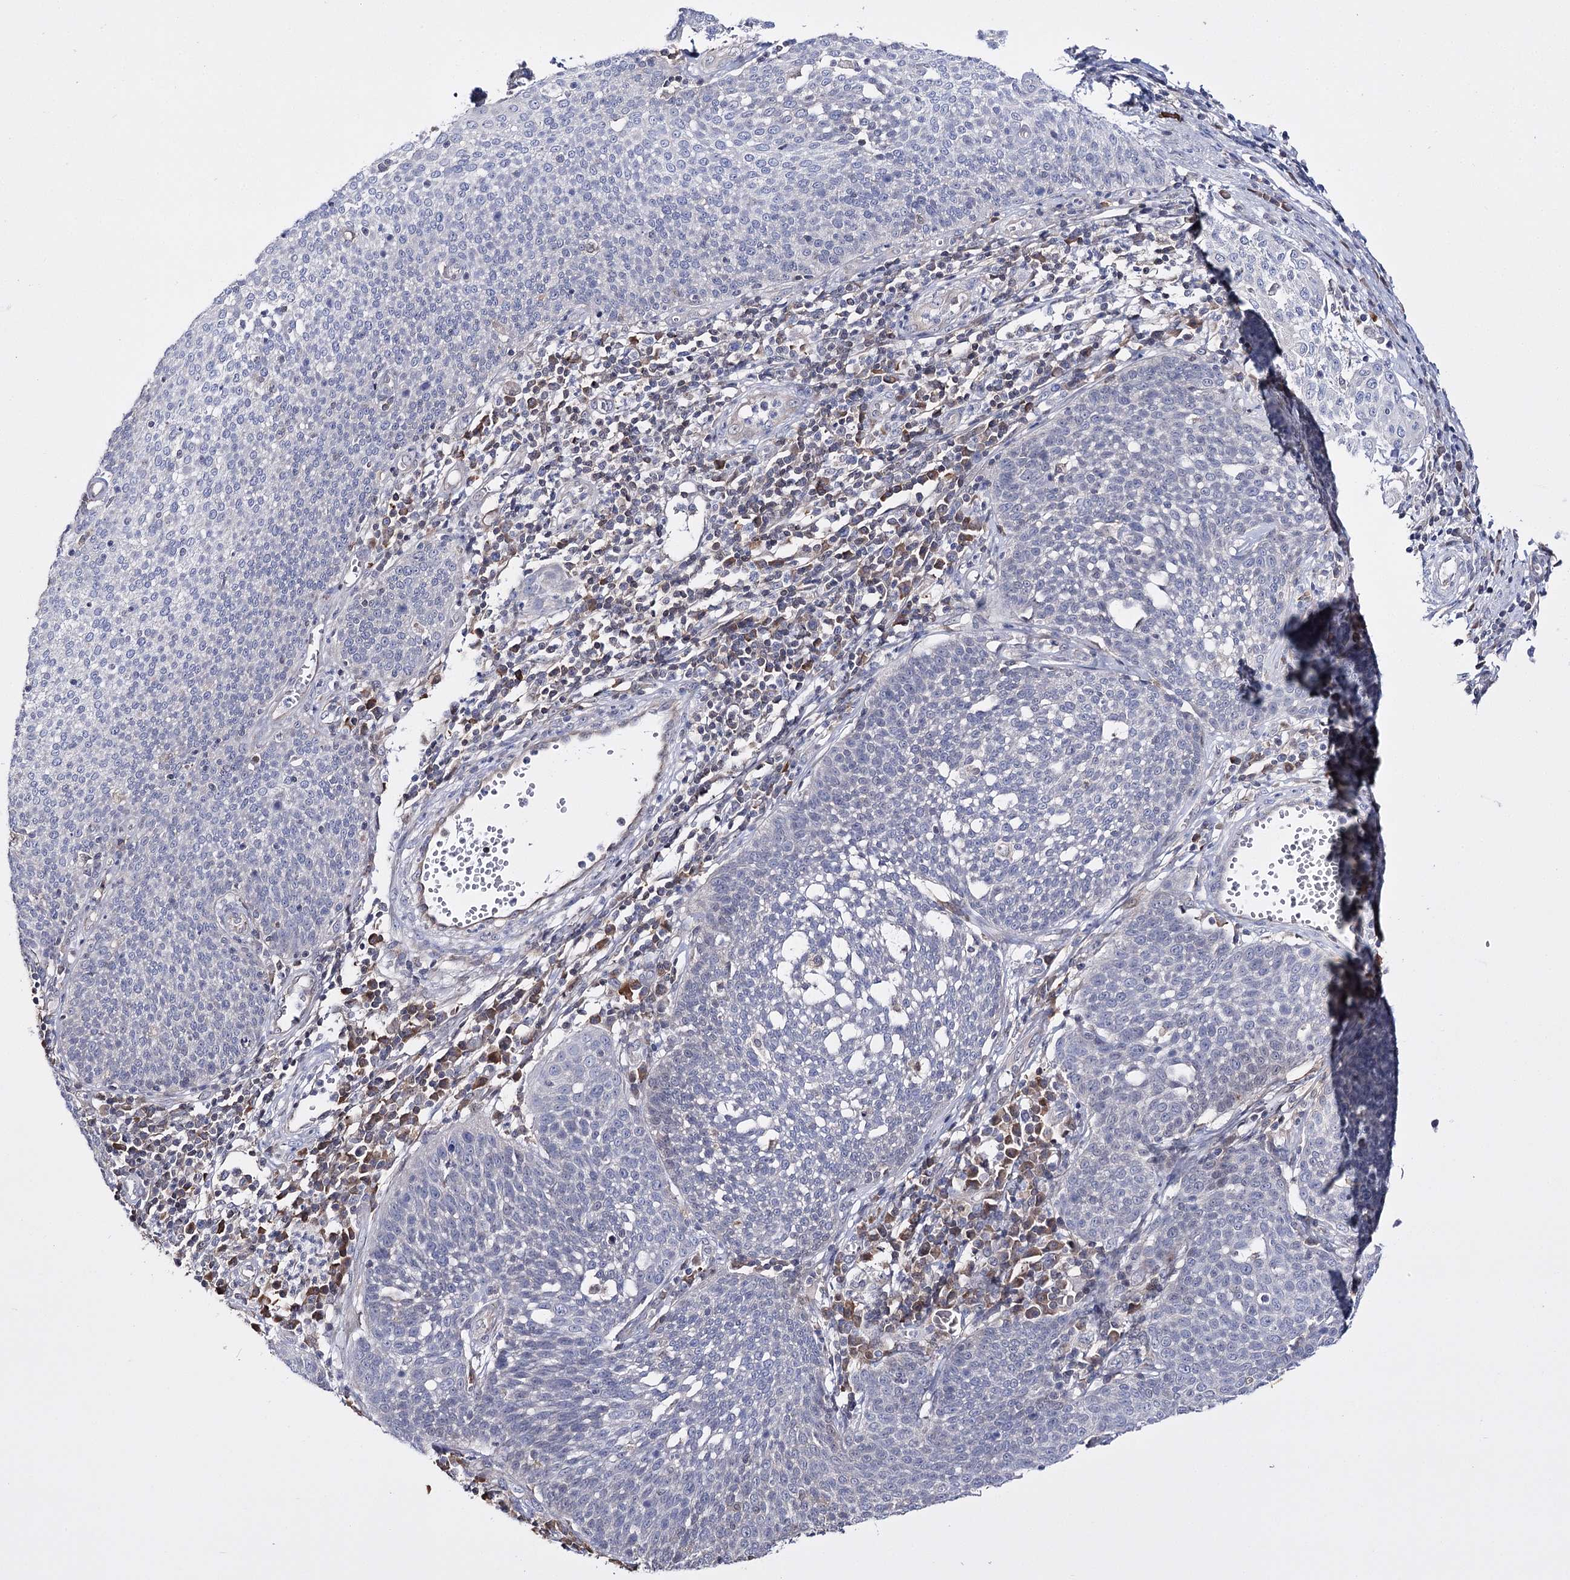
{"staining": {"intensity": "negative", "quantity": "none", "location": "none"}, "tissue": "cervical cancer", "cell_type": "Tumor cells", "image_type": "cancer", "snomed": [{"axis": "morphology", "description": "Squamous cell carcinoma, NOS"}, {"axis": "topography", "description": "Cervix"}], "caption": "Squamous cell carcinoma (cervical) was stained to show a protein in brown. There is no significant positivity in tumor cells.", "gene": "PTER", "patient": {"sex": "female", "age": 34}}